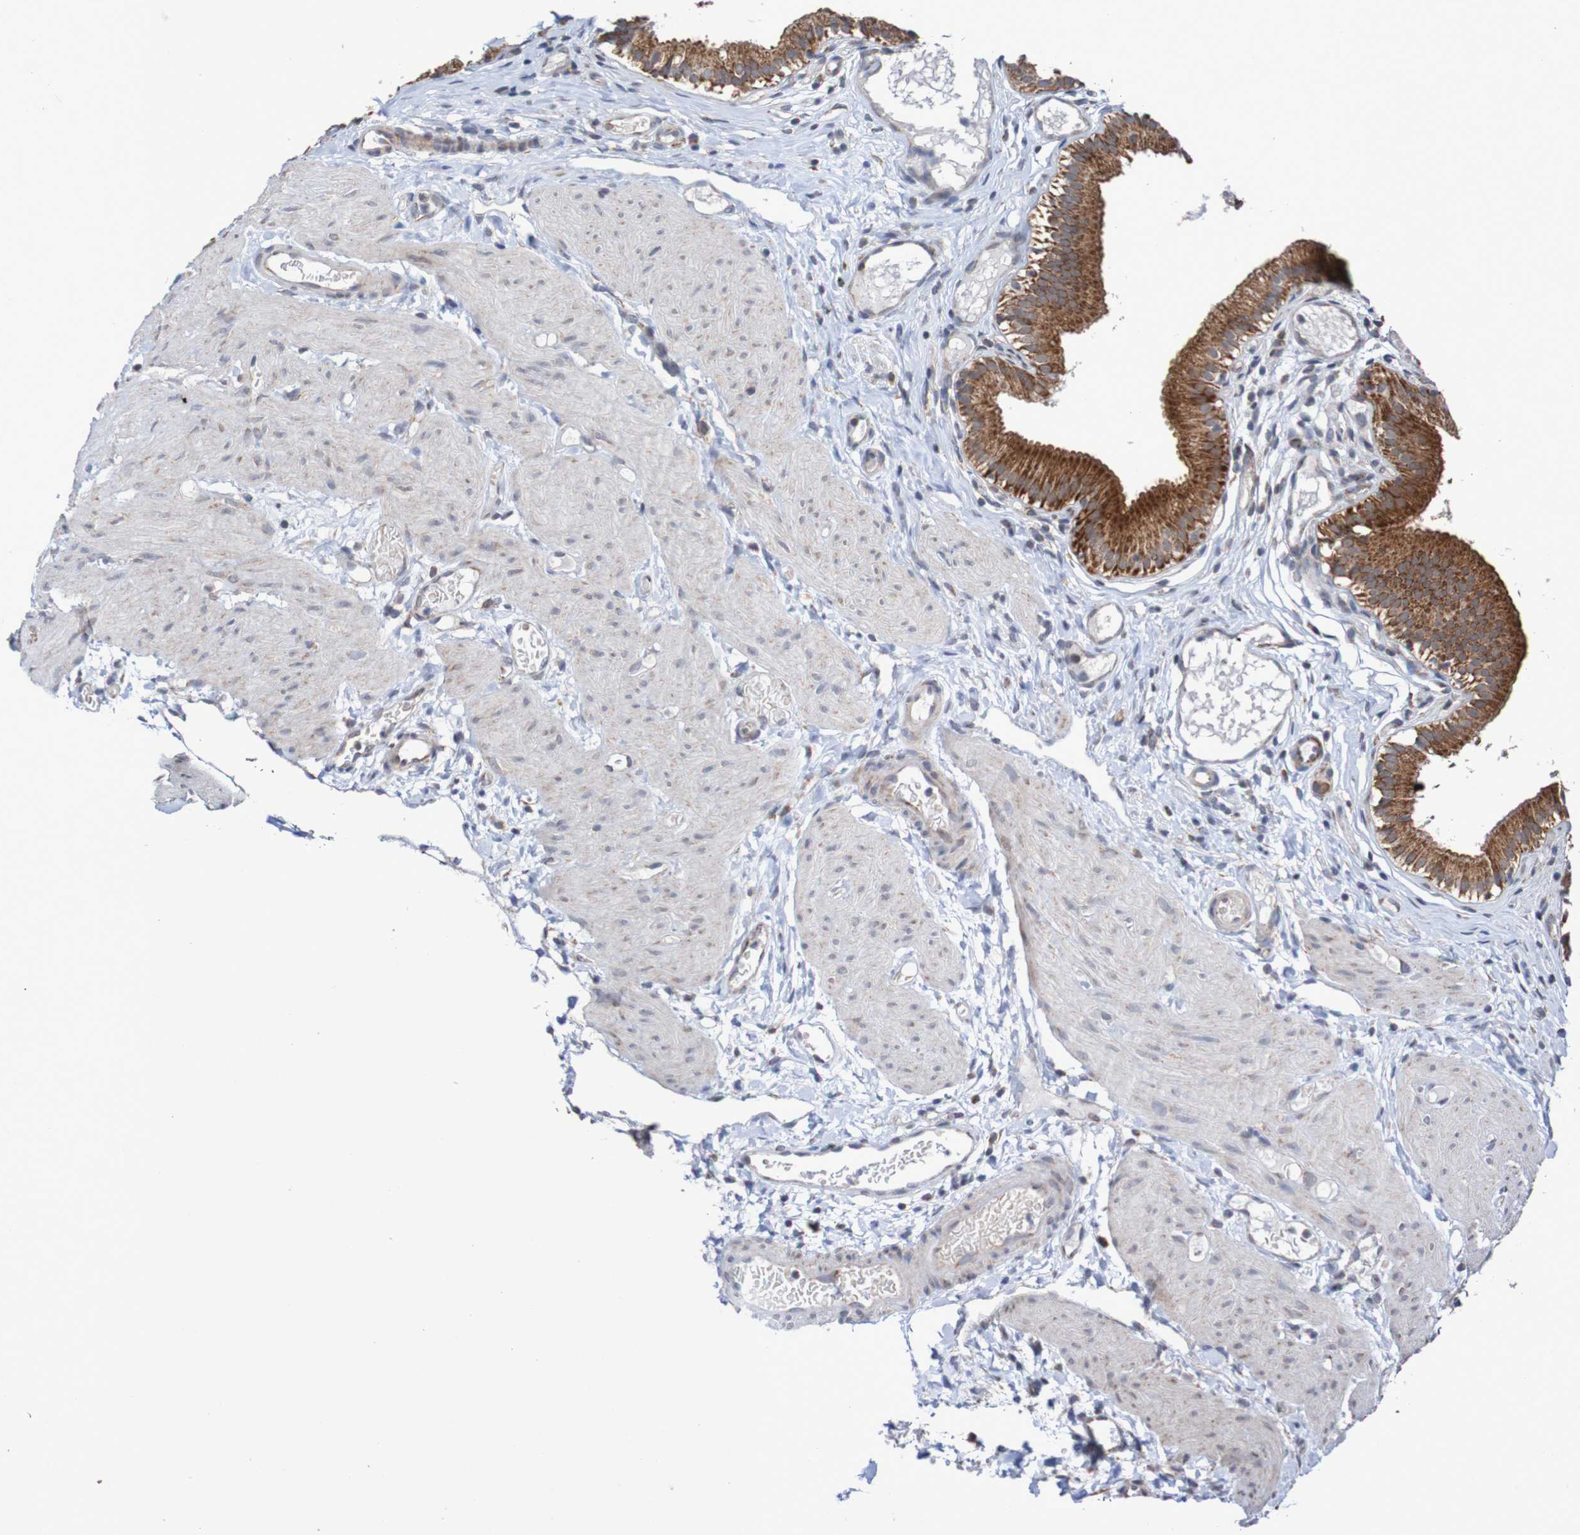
{"staining": {"intensity": "strong", "quantity": ">75%", "location": "cytoplasmic/membranous"}, "tissue": "gallbladder", "cell_type": "Glandular cells", "image_type": "normal", "snomed": [{"axis": "morphology", "description": "Normal tissue, NOS"}, {"axis": "topography", "description": "Gallbladder"}], "caption": "Gallbladder stained with a brown dye demonstrates strong cytoplasmic/membranous positive expression in about >75% of glandular cells.", "gene": "DVL1", "patient": {"sex": "female", "age": 26}}